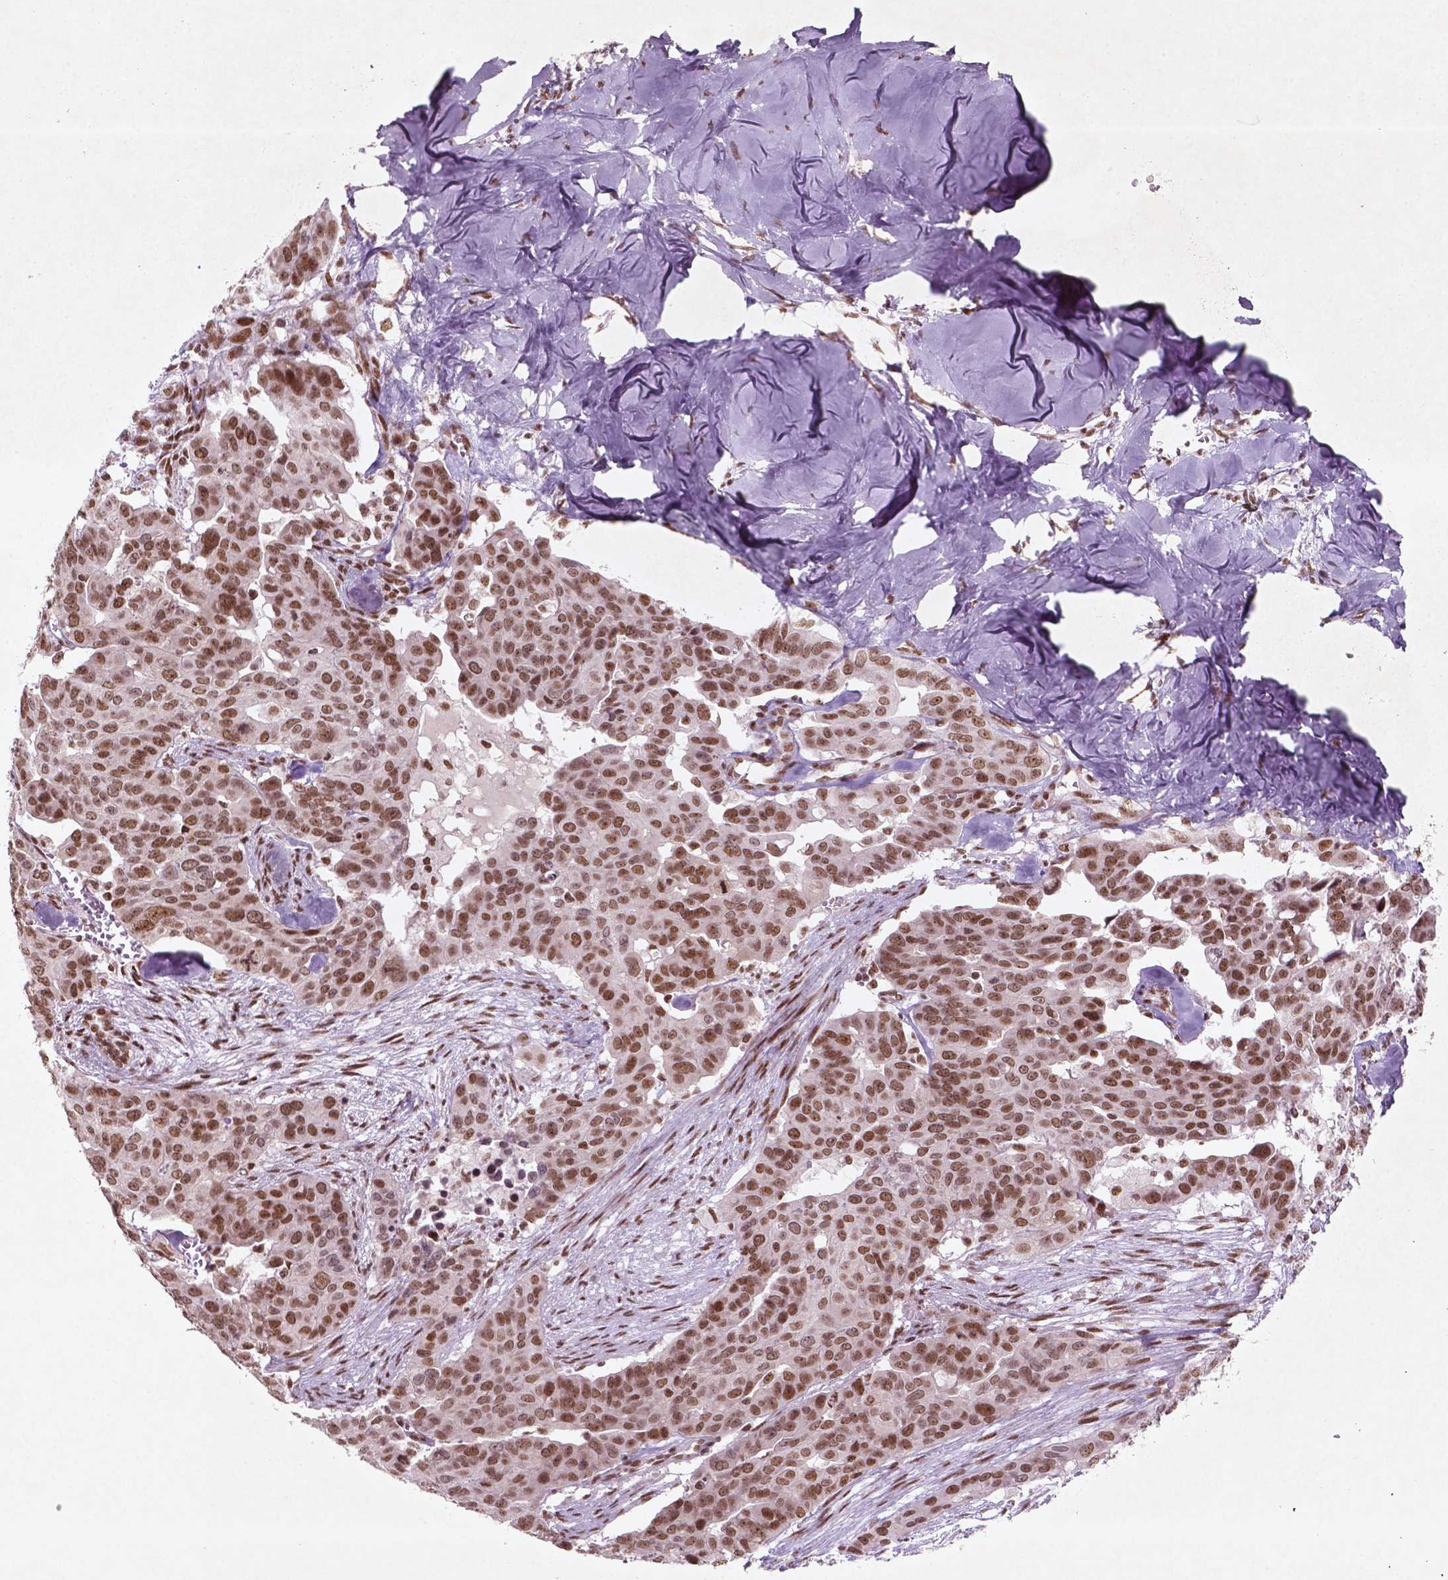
{"staining": {"intensity": "moderate", "quantity": ">75%", "location": "nuclear"}, "tissue": "ovarian cancer", "cell_type": "Tumor cells", "image_type": "cancer", "snomed": [{"axis": "morphology", "description": "Carcinoma, endometroid"}, {"axis": "topography", "description": "Ovary"}], "caption": "Brown immunohistochemical staining in ovarian cancer displays moderate nuclear expression in about >75% of tumor cells.", "gene": "HMG20B", "patient": {"sex": "female", "age": 78}}